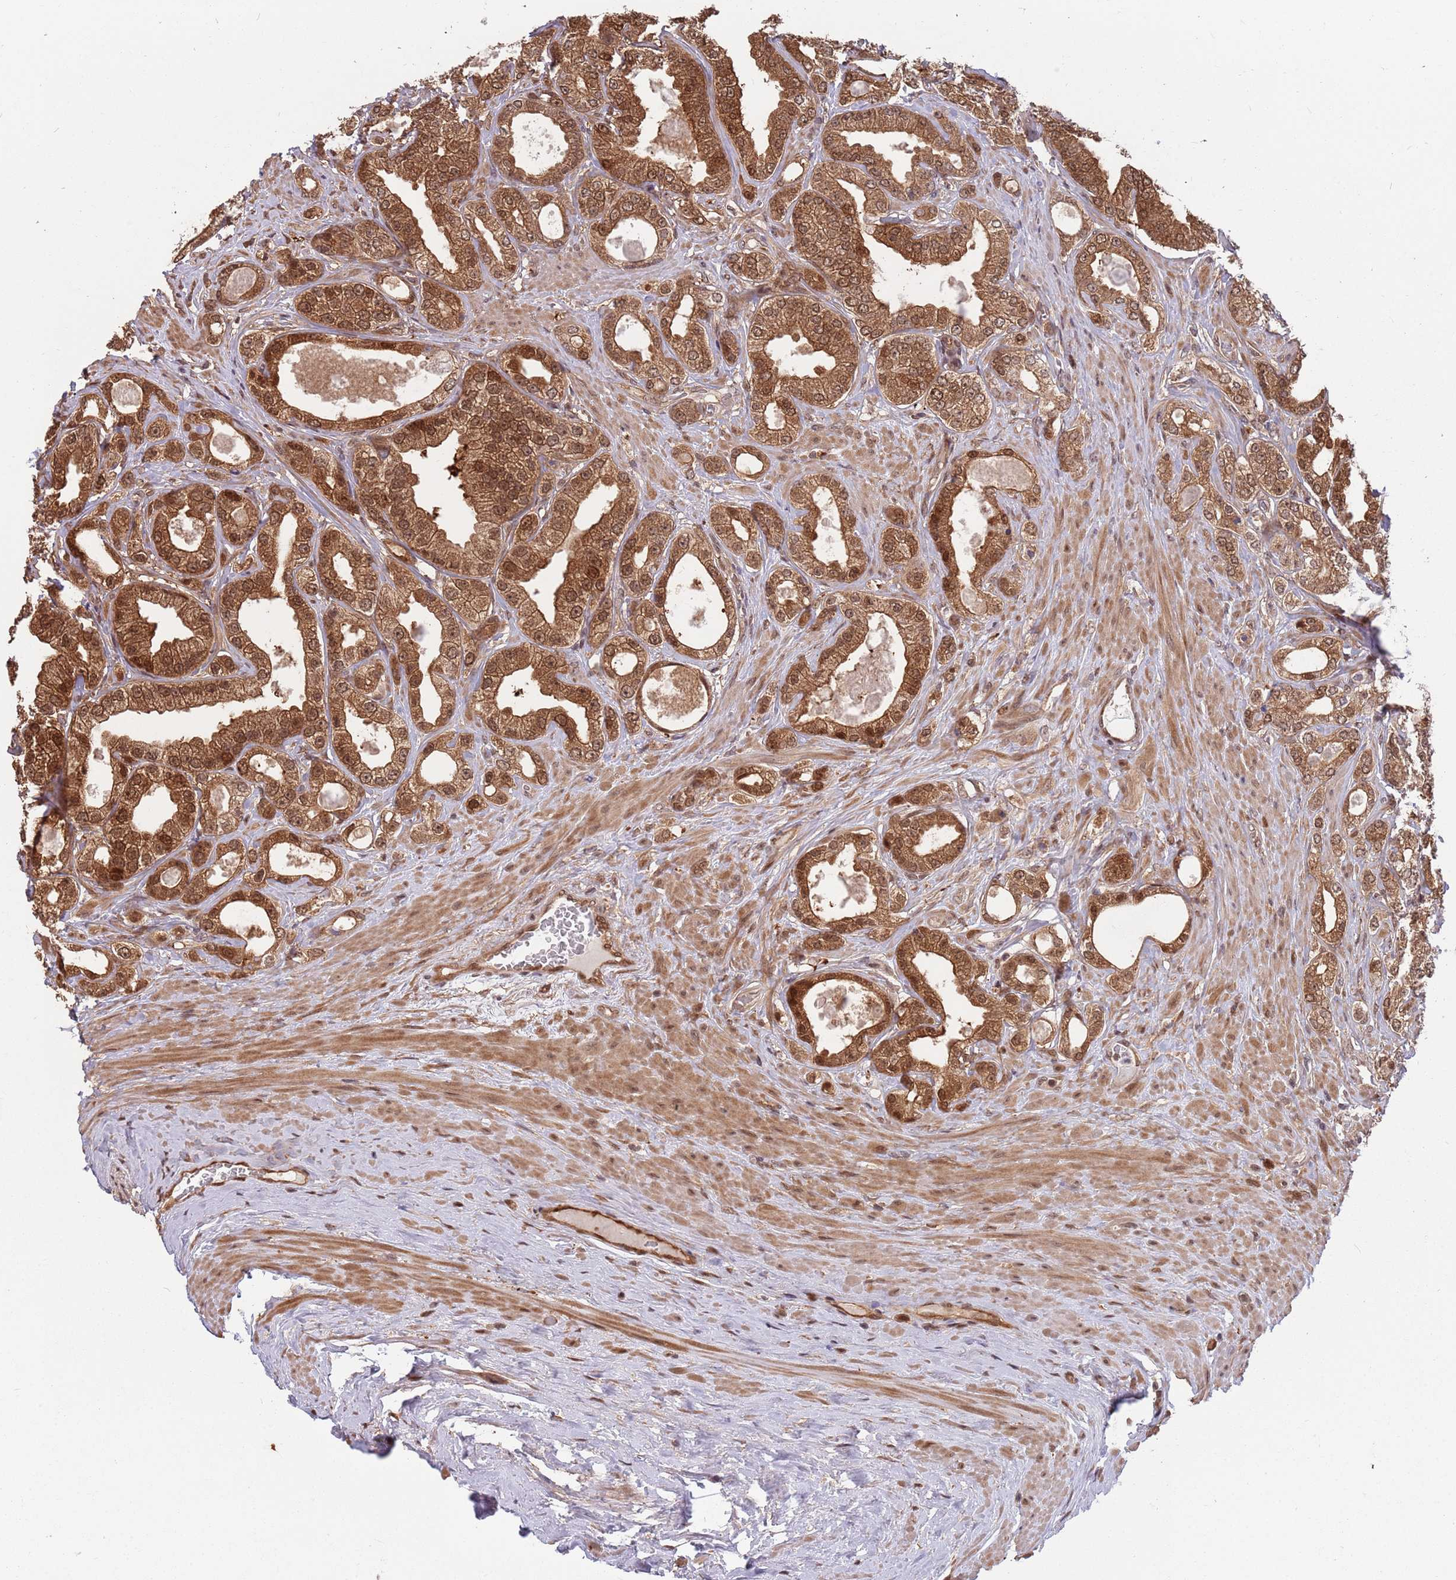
{"staining": {"intensity": "strong", "quantity": ">75%", "location": "cytoplasmic/membranous,nuclear"}, "tissue": "prostate cancer", "cell_type": "Tumor cells", "image_type": "cancer", "snomed": [{"axis": "morphology", "description": "Adenocarcinoma, Low grade"}, {"axis": "topography", "description": "Prostate"}], "caption": "A photomicrograph of low-grade adenocarcinoma (prostate) stained for a protein exhibits strong cytoplasmic/membranous and nuclear brown staining in tumor cells.", "gene": "SALL1", "patient": {"sex": "male", "age": 63}}